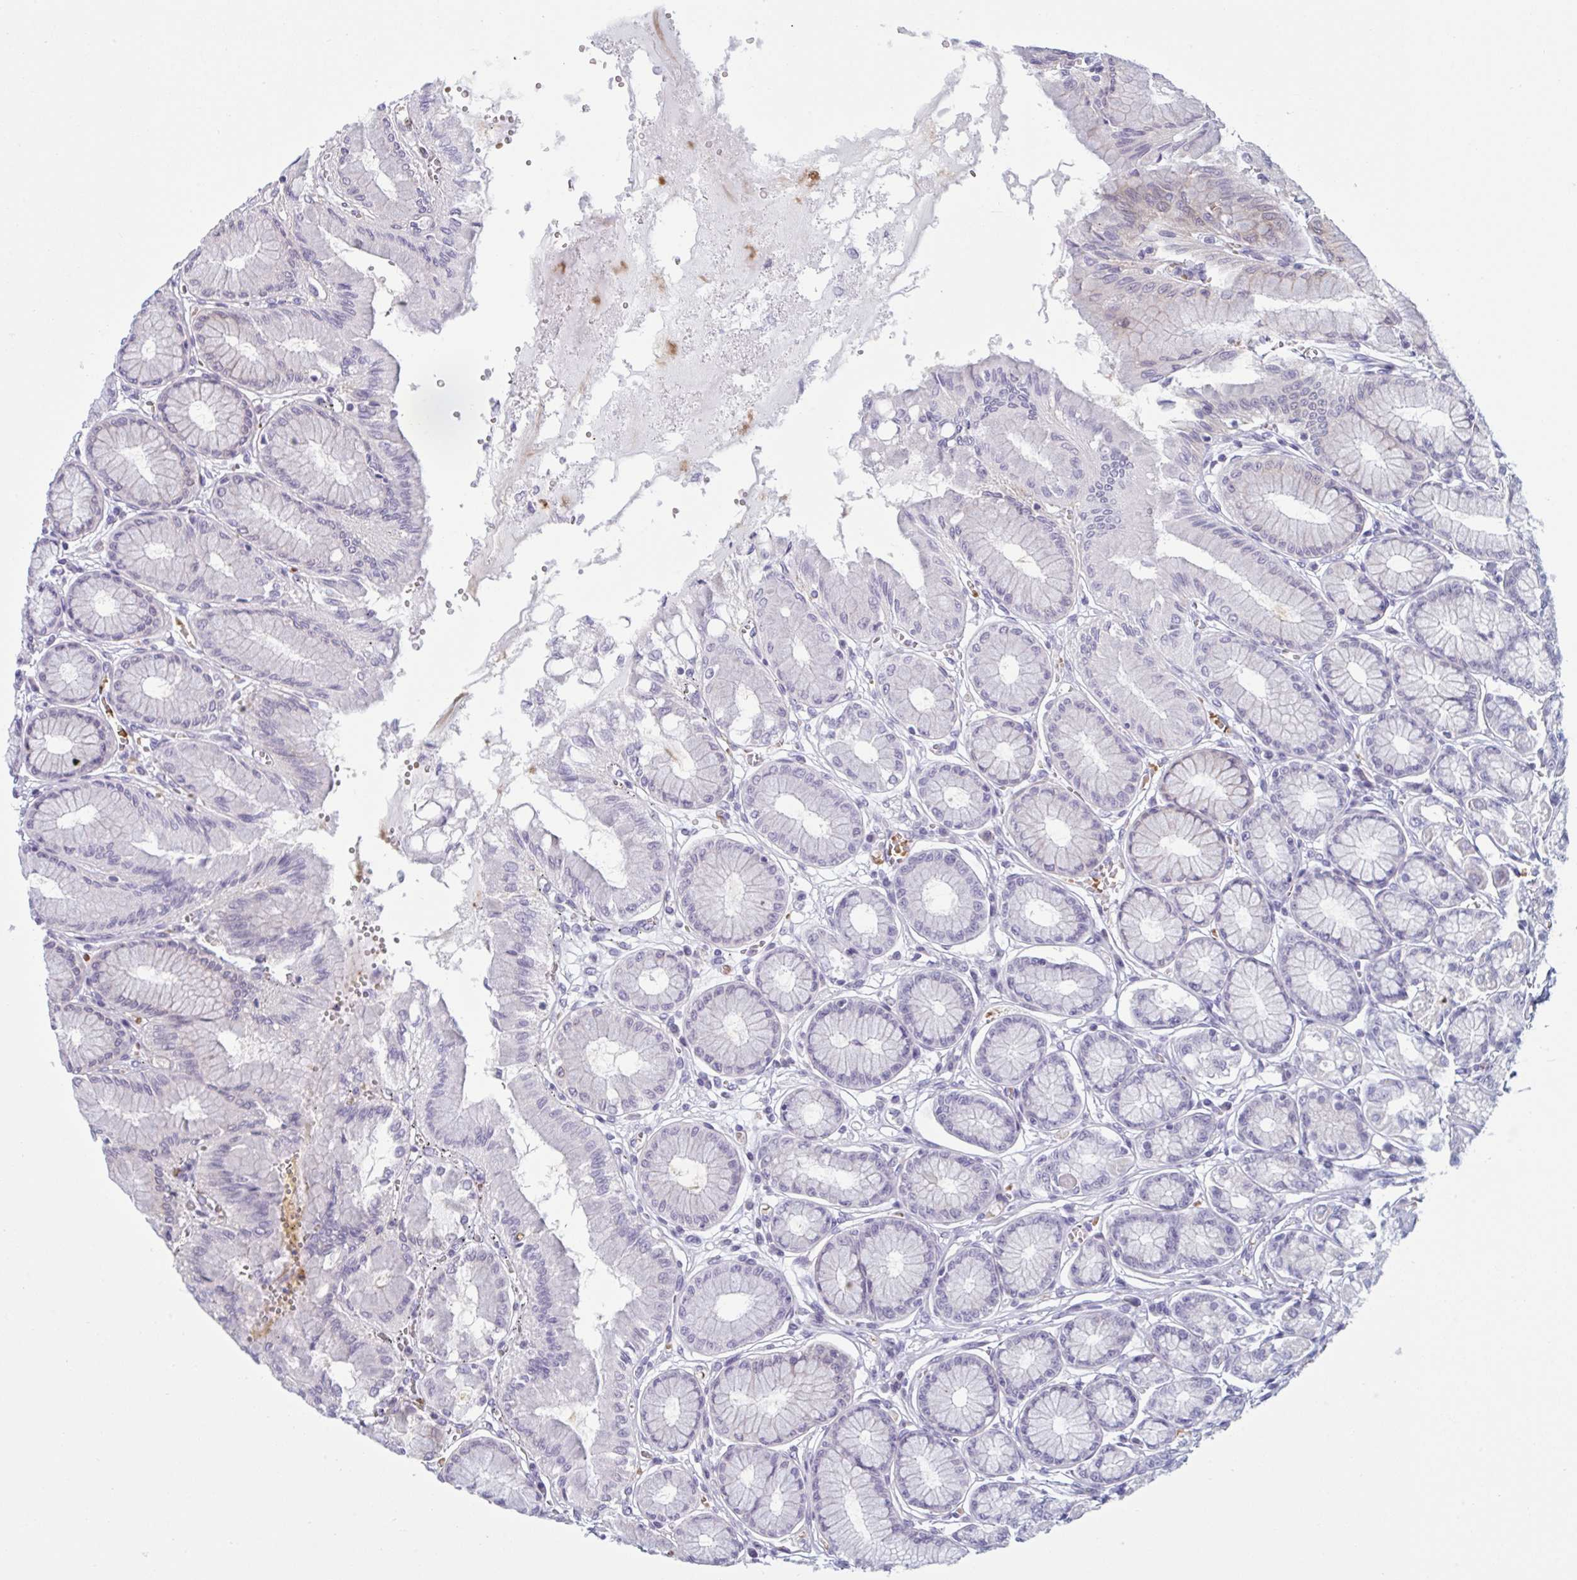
{"staining": {"intensity": "strong", "quantity": "<25%", "location": "cytoplasmic/membranous"}, "tissue": "stomach", "cell_type": "Glandular cells", "image_type": "normal", "snomed": [{"axis": "morphology", "description": "Normal tissue, NOS"}, {"axis": "topography", "description": "Stomach"}, {"axis": "topography", "description": "Stomach, lower"}], "caption": "This photomicrograph exhibits IHC staining of benign stomach, with medium strong cytoplasmic/membranous staining in approximately <25% of glandular cells.", "gene": "HSD11B2", "patient": {"sex": "male", "age": 76}}